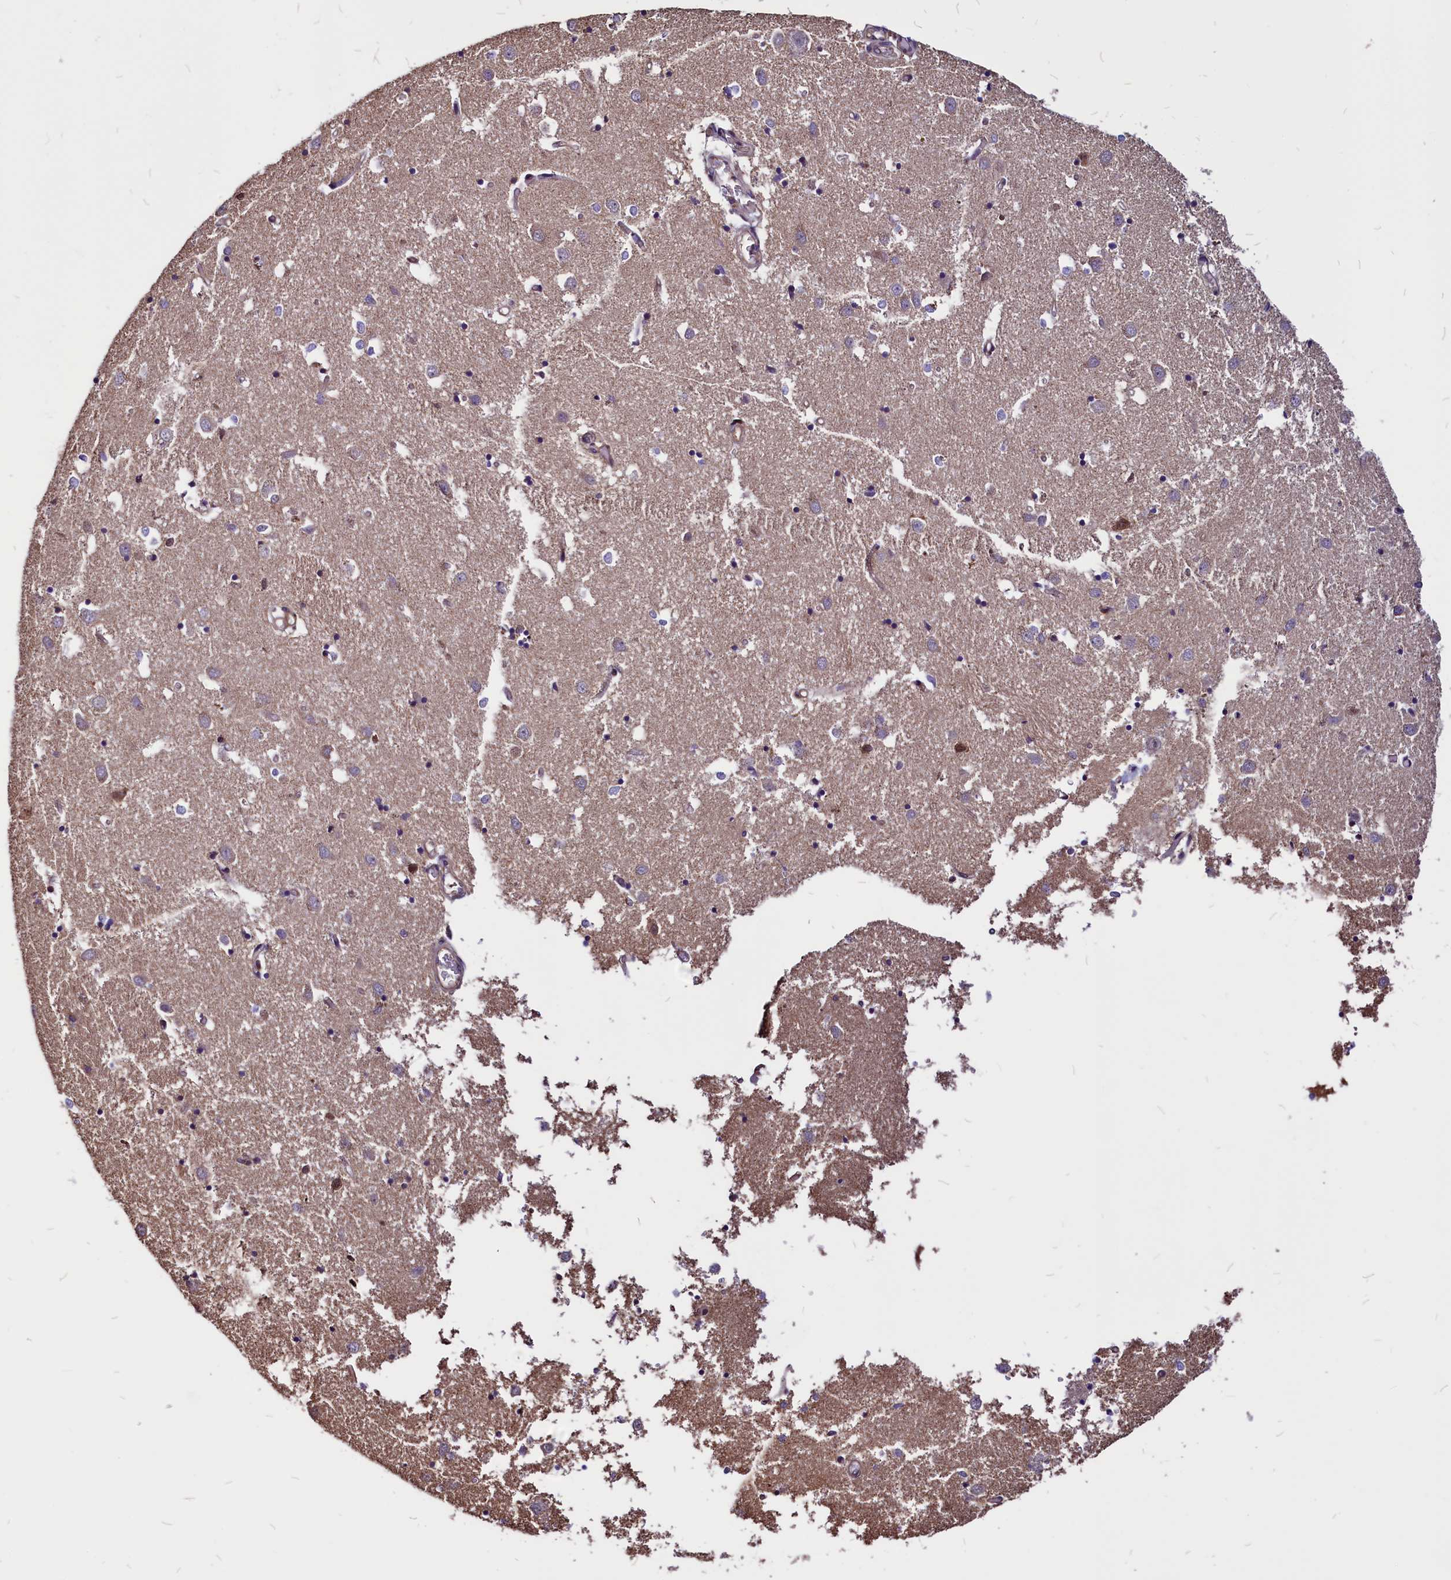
{"staining": {"intensity": "negative", "quantity": "none", "location": "none"}, "tissue": "caudate", "cell_type": "Glial cells", "image_type": "normal", "snomed": [{"axis": "morphology", "description": "Normal tissue, NOS"}, {"axis": "topography", "description": "Lateral ventricle wall"}], "caption": "Immunohistochemistry (IHC) histopathology image of benign human caudate stained for a protein (brown), which displays no expression in glial cells. (DAB IHC visualized using brightfield microscopy, high magnification).", "gene": "EIF3G", "patient": {"sex": "male", "age": 70}}